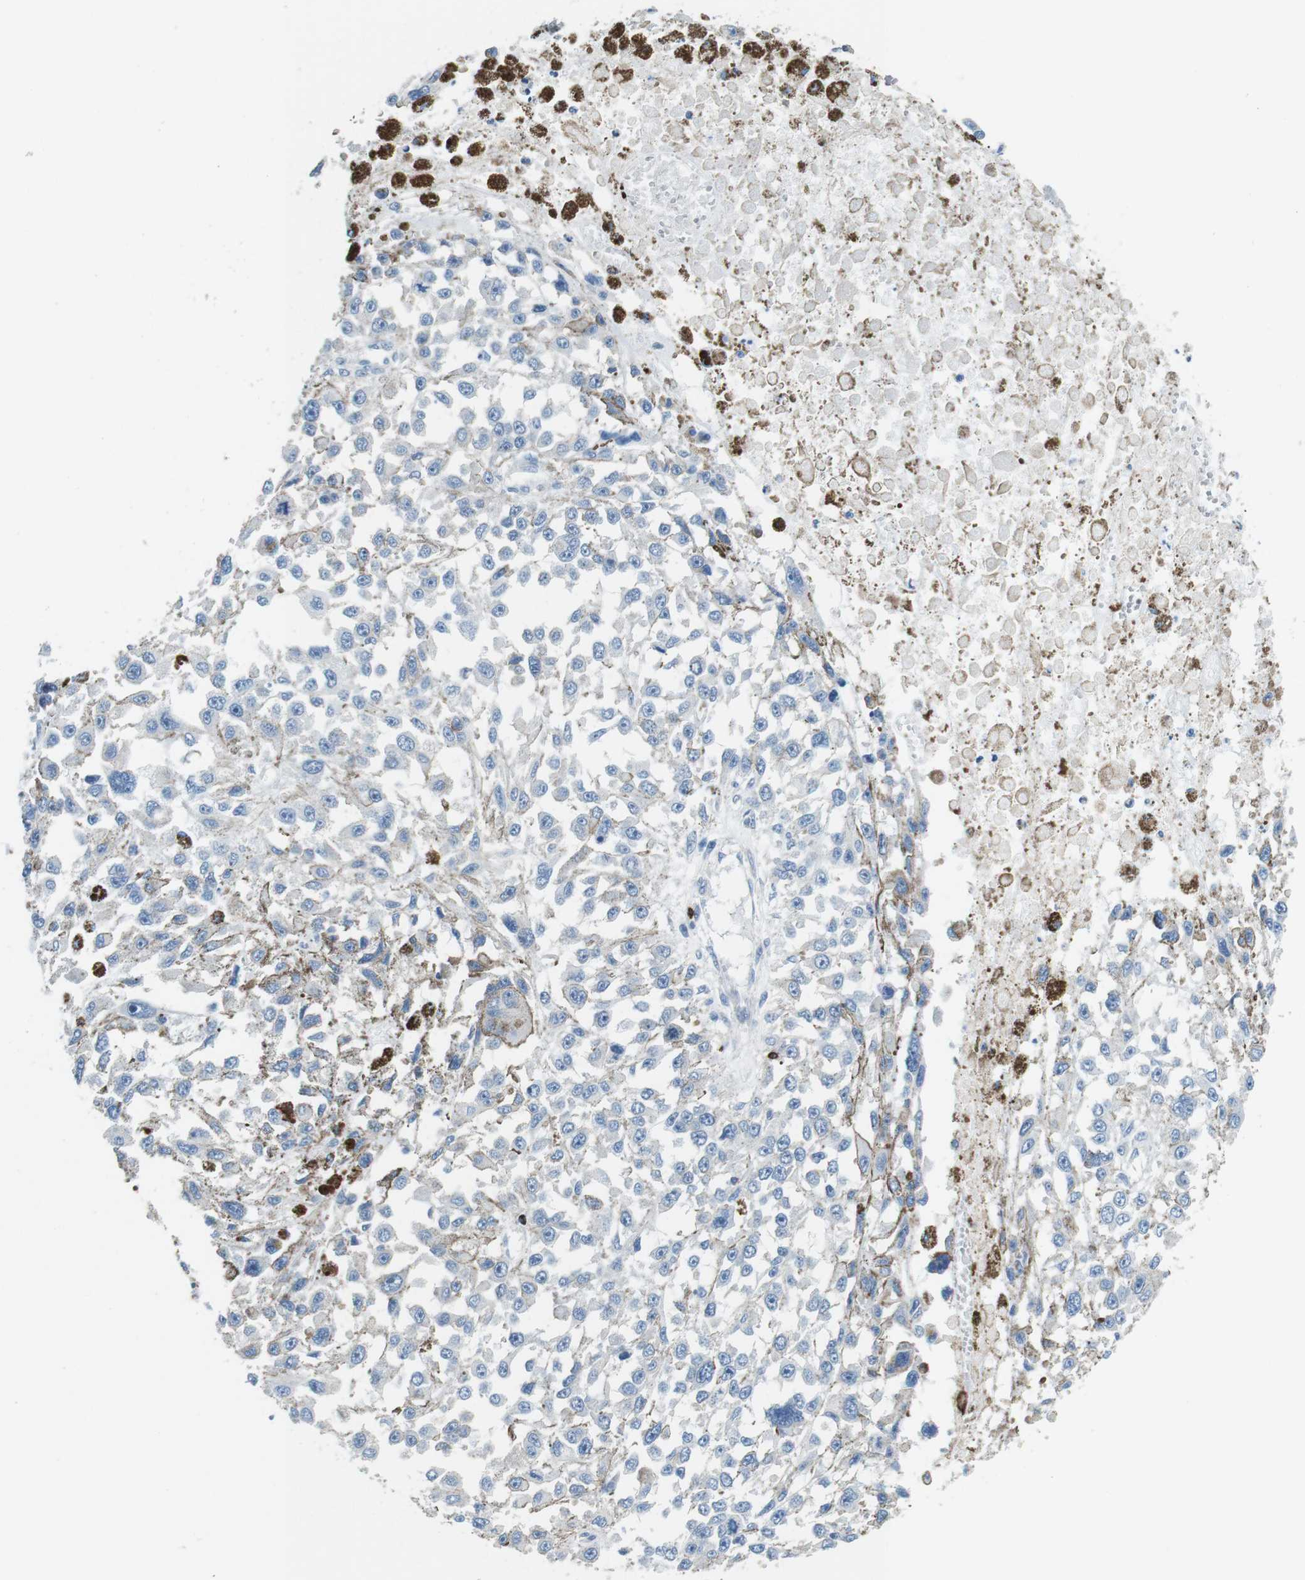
{"staining": {"intensity": "negative", "quantity": "none", "location": "none"}, "tissue": "melanoma", "cell_type": "Tumor cells", "image_type": "cancer", "snomed": [{"axis": "morphology", "description": "Malignant melanoma, Metastatic site"}, {"axis": "topography", "description": "Lymph node"}], "caption": "A histopathology image of melanoma stained for a protein demonstrates no brown staining in tumor cells. Nuclei are stained in blue.", "gene": "CD6", "patient": {"sex": "male", "age": 59}}